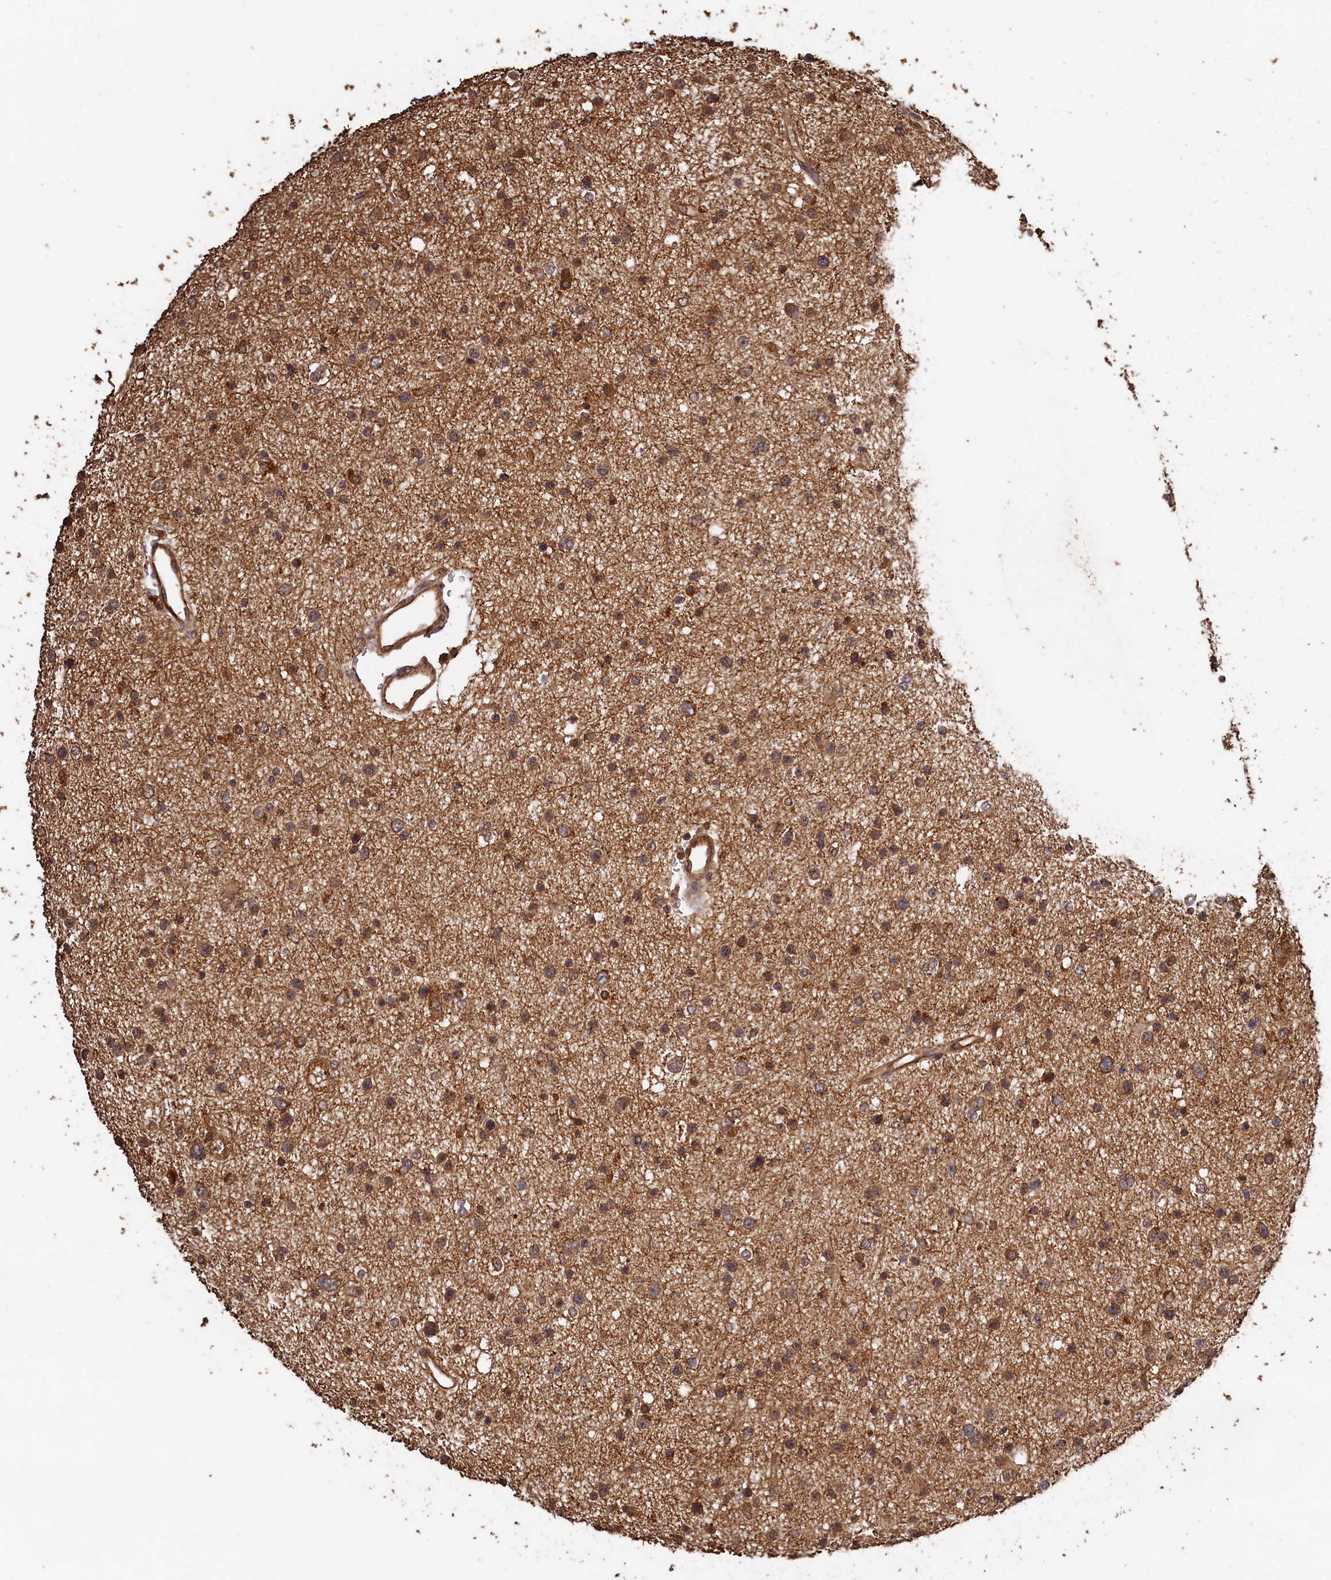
{"staining": {"intensity": "moderate", "quantity": ">75%", "location": "cytoplasmic/membranous"}, "tissue": "glioma", "cell_type": "Tumor cells", "image_type": "cancer", "snomed": [{"axis": "morphology", "description": "Glioma, malignant, Low grade"}, {"axis": "topography", "description": "Brain"}], "caption": "There is medium levels of moderate cytoplasmic/membranous expression in tumor cells of malignant low-grade glioma, as demonstrated by immunohistochemical staining (brown color).", "gene": "SNX33", "patient": {"sex": "female", "age": 37}}